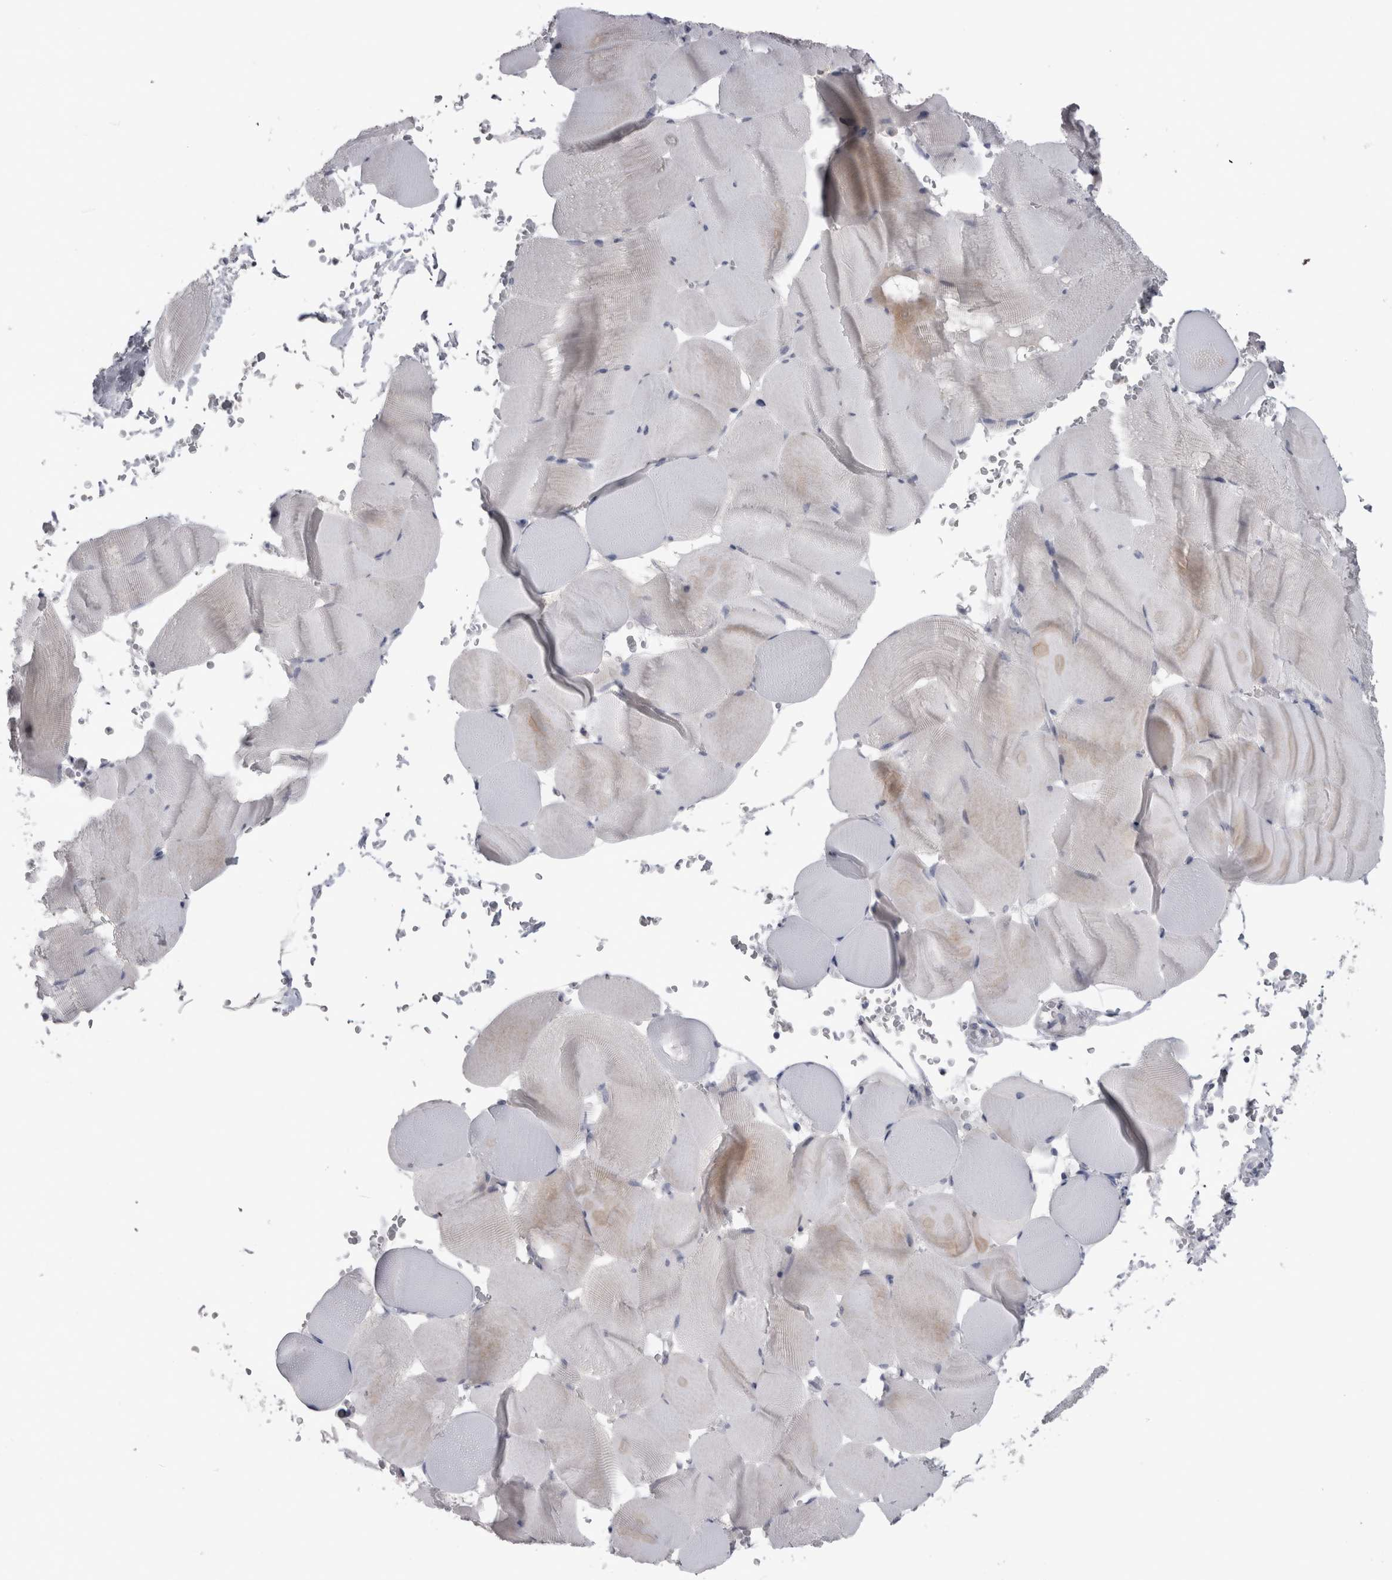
{"staining": {"intensity": "negative", "quantity": "none", "location": "none"}, "tissue": "skeletal muscle", "cell_type": "Myocytes", "image_type": "normal", "snomed": [{"axis": "morphology", "description": "Normal tissue, NOS"}, {"axis": "topography", "description": "Skeletal muscle"}], "caption": "IHC micrograph of unremarkable skeletal muscle: human skeletal muscle stained with DAB (3,3'-diaminobenzidine) exhibits no significant protein expression in myocytes.", "gene": "PDX1", "patient": {"sex": "male", "age": 62}}